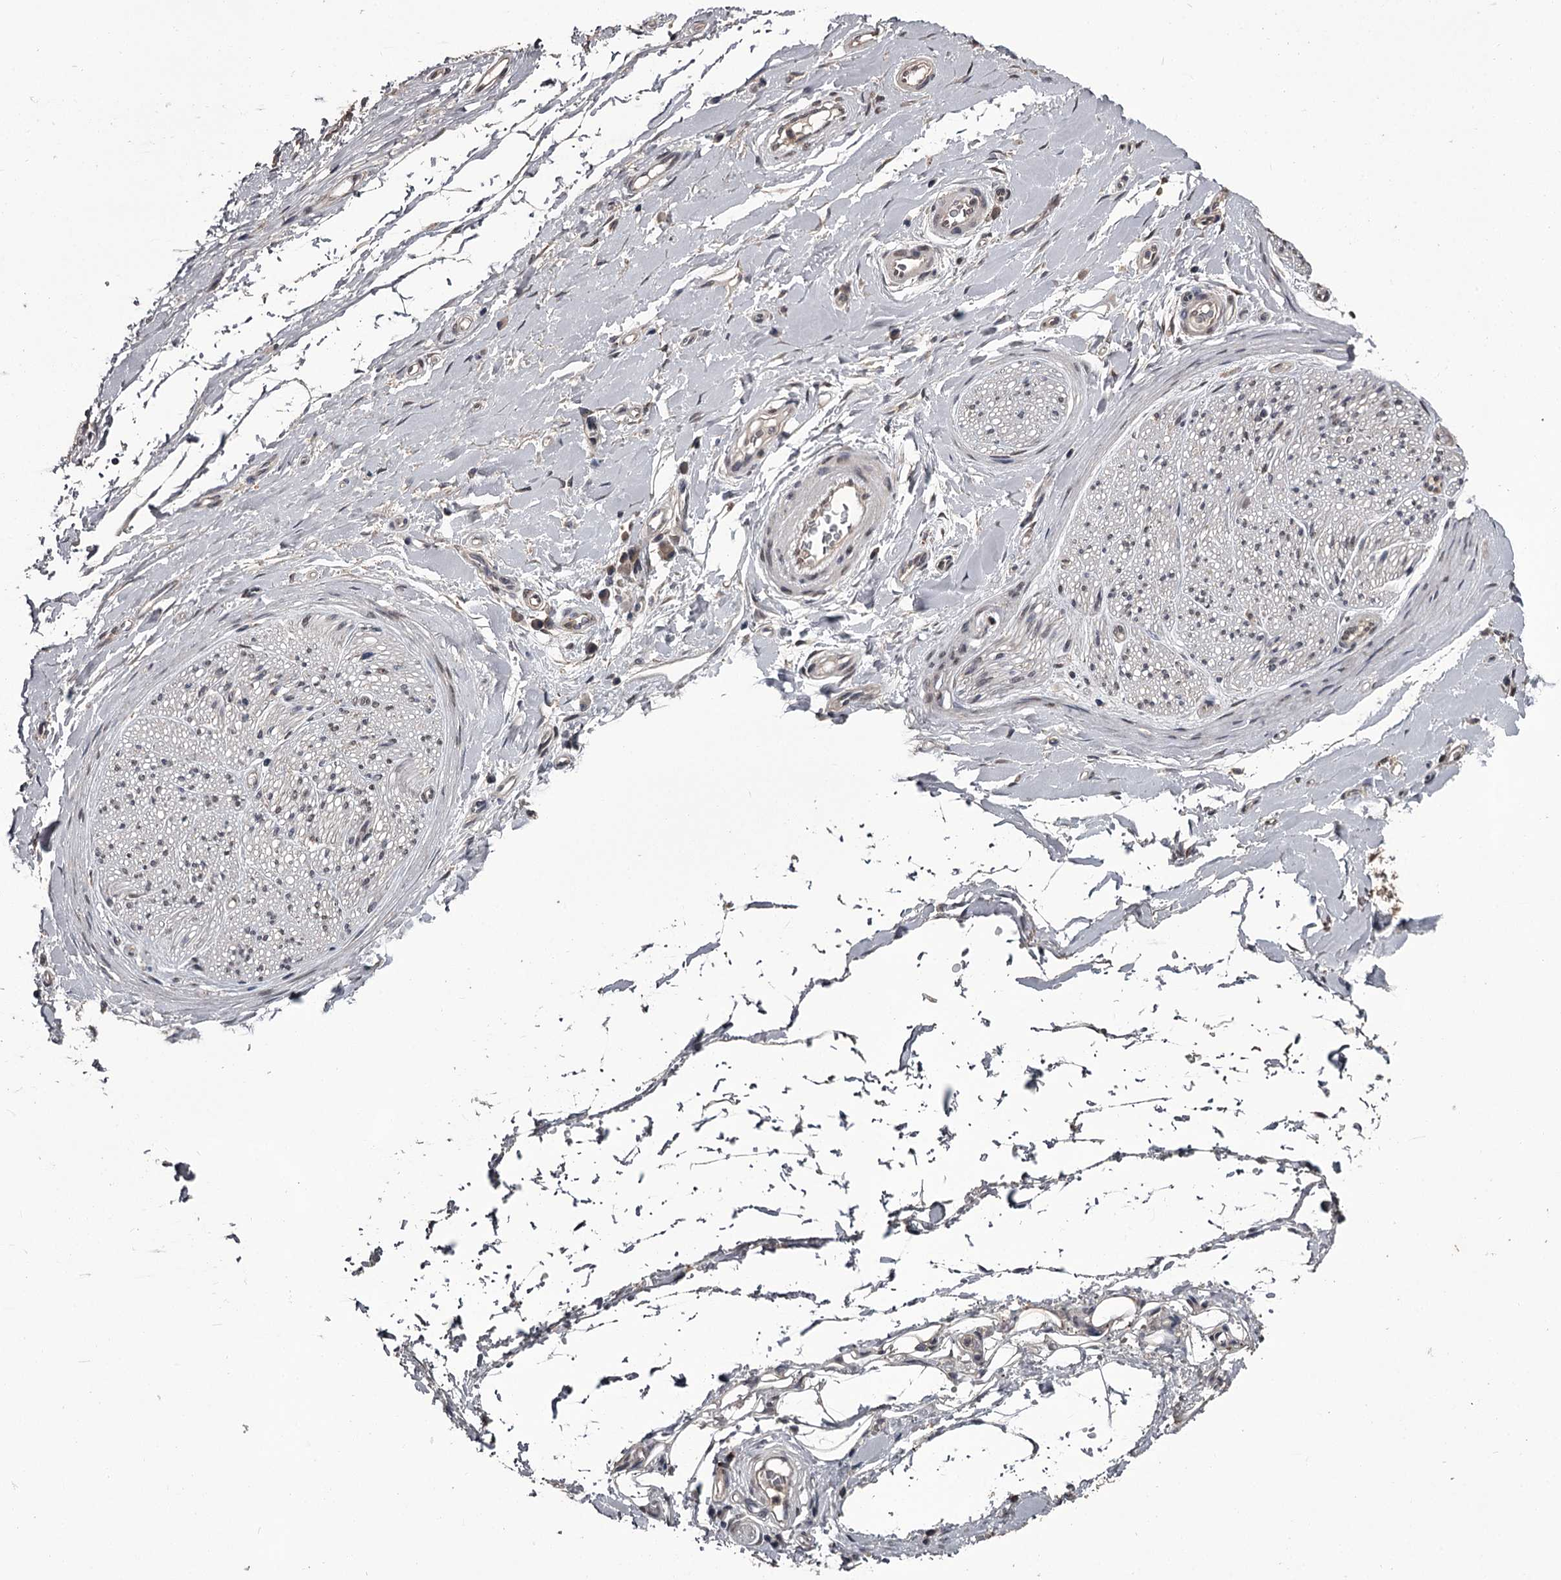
{"staining": {"intensity": "moderate", "quantity": ">75%", "location": "nuclear"}, "tissue": "soft tissue", "cell_type": "Chondrocytes", "image_type": "normal", "snomed": [{"axis": "morphology", "description": "Normal tissue, NOS"}, {"axis": "morphology", "description": "Adenocarcinoma, NOS"}, {"axis": "topography", "description": "Stomach, upper"}, {"axis": "topography", "description": "Peripheral nerve tissue"}], "caption": "Chondrocytes demonstrate moderate nuclear expression in about >75% of cells in benign soft tissue.", "gene": "PRPF40B", "patient": {"sex": "male", "age": 62}}